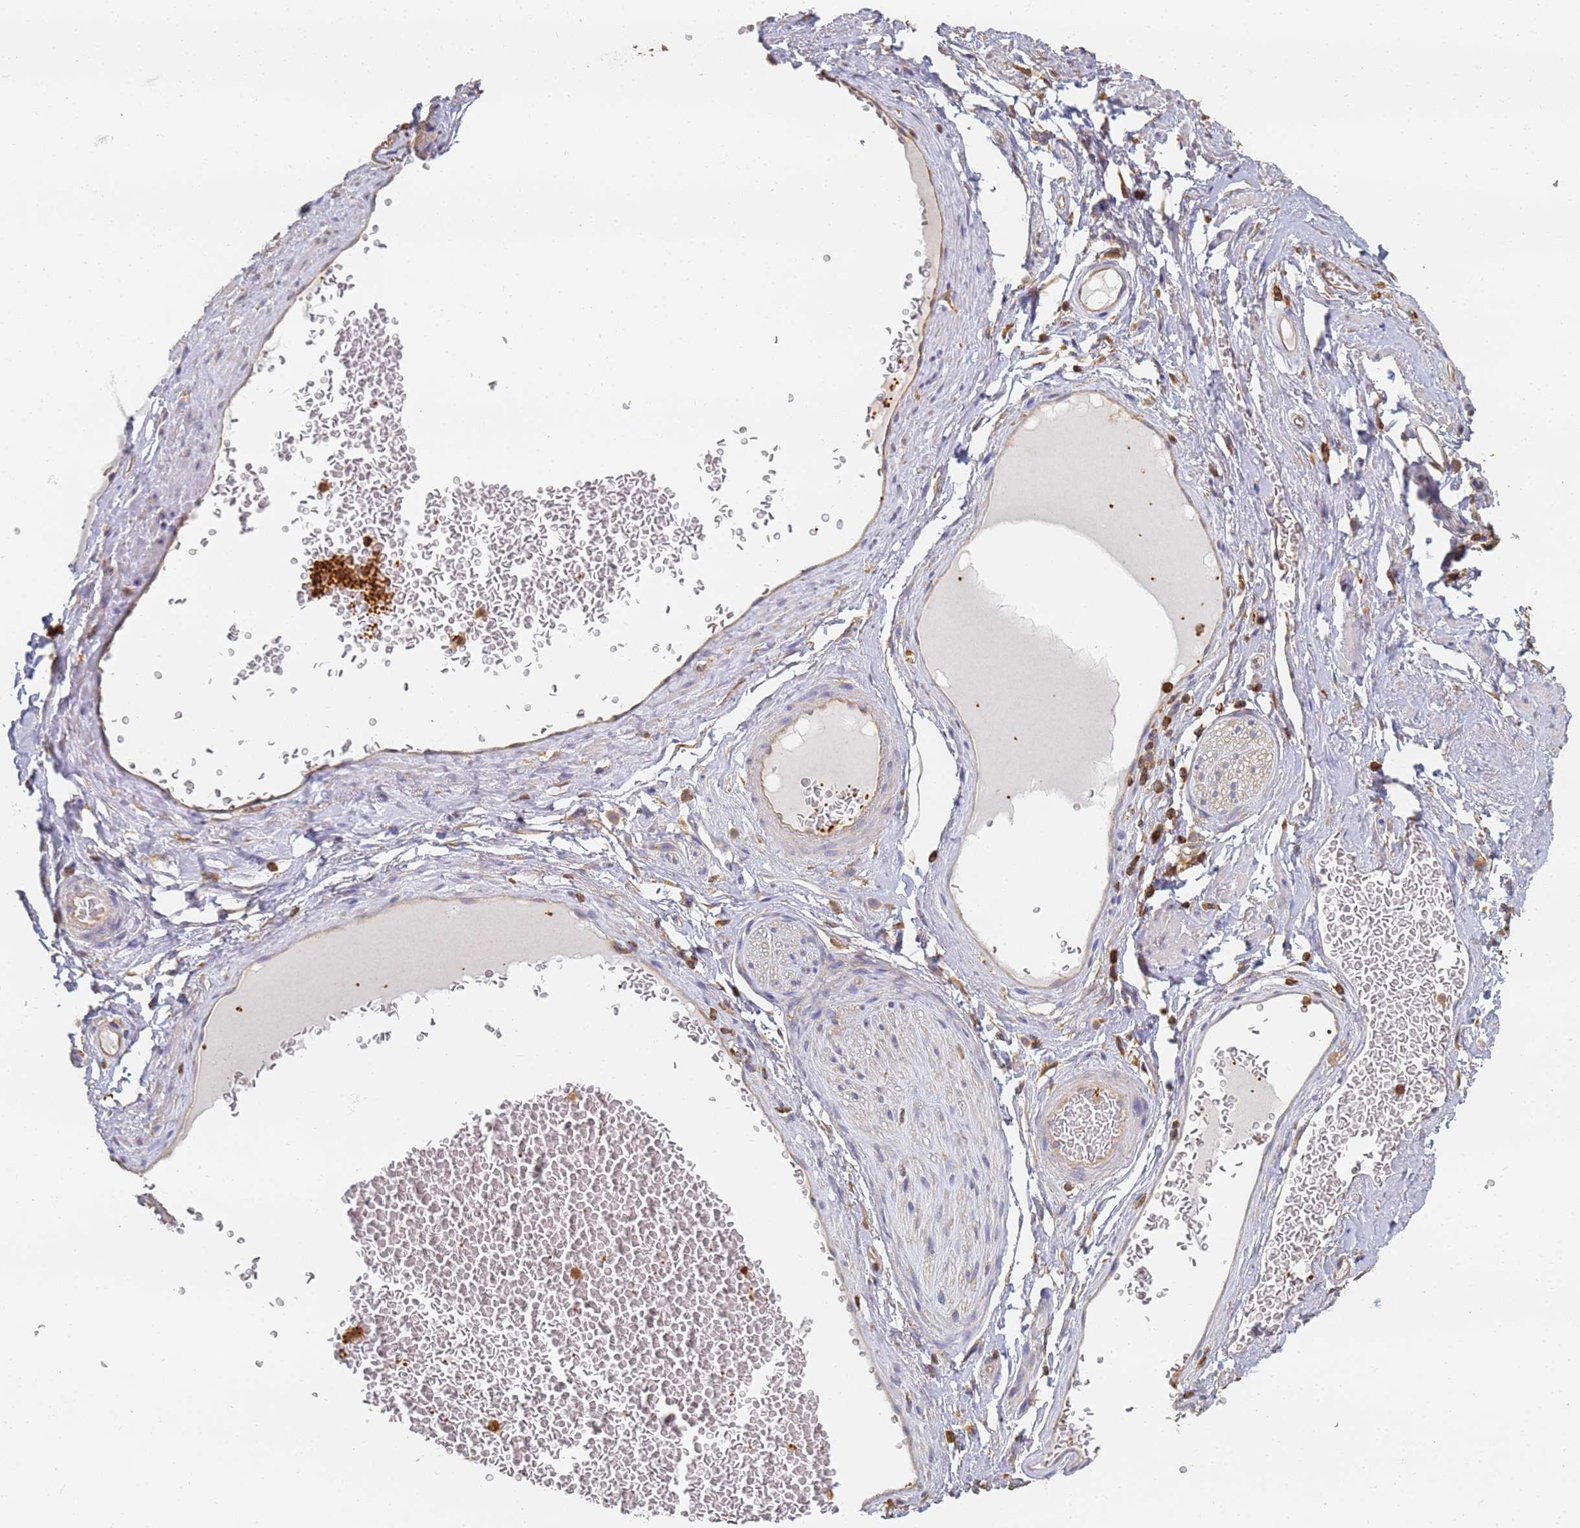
{"staining": {"intensity": "negative", "quantity": "none", "location": "none"}, "tissue": "adipose tissue", "cell_type": "Adipocytes", "image_type": "normal", "snomed": [{"axis": "morphology", "description": "Normal tissue, NOS"}, {"axis": "morphology", "description": "Adenocarcinoma, NOS"}, {"axis": "topography", "description": "Rectum"}, {"axis": "topography", "description": "Vagina"}, {"axis": "topography", "description": "Peripheral nerve tissue"}], "caption": "Immunohistochemistry (IHC) image of unremarkable human adipose tissue stained for a protein (brown), which reveals no staining in adipocytes.", "gene": "BIN2", "patient": {"sex": "female", "age": 71}}